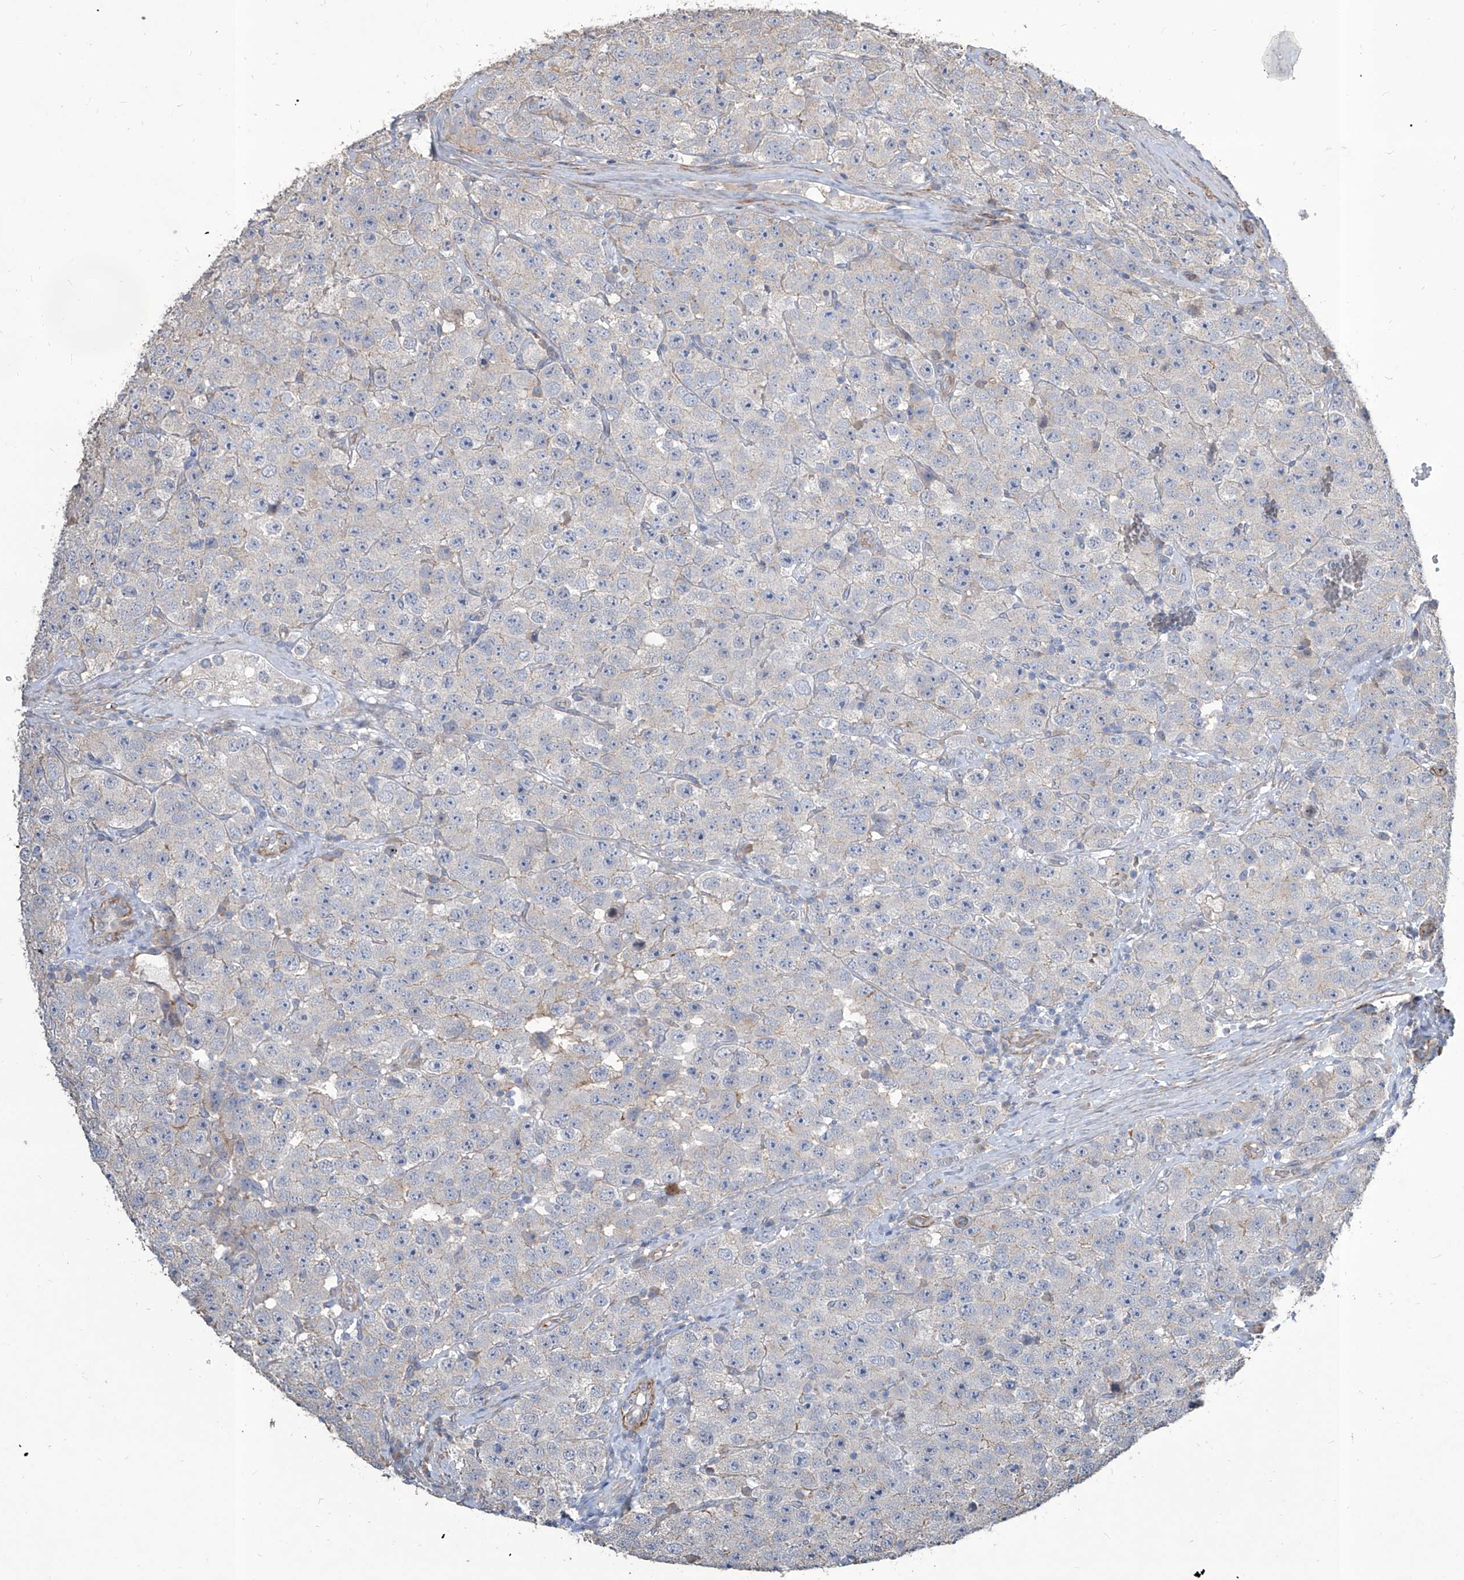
{"staining": {"intensity": "negative", "quantity": "none", "location": "none"}, "tissue": "testis cancer", "cell_type": "Tumor cells", "image_type": "cancer", "snomed": [{"axis": "morphology", "description": "Seminoma, NOS"}, {"axis": "topography", "description": "Testis"}], "caption": "An IHC image of testis cancer (seminoma) is shown. There is no staining in tumor cells of testis cancer (seminoma). (DAB immunohistochemistry (IHC) visualized using brightfield microscopy, high magnification).", "gene": "FAM83B", "patient": {"sex": "male", "age": 28}}